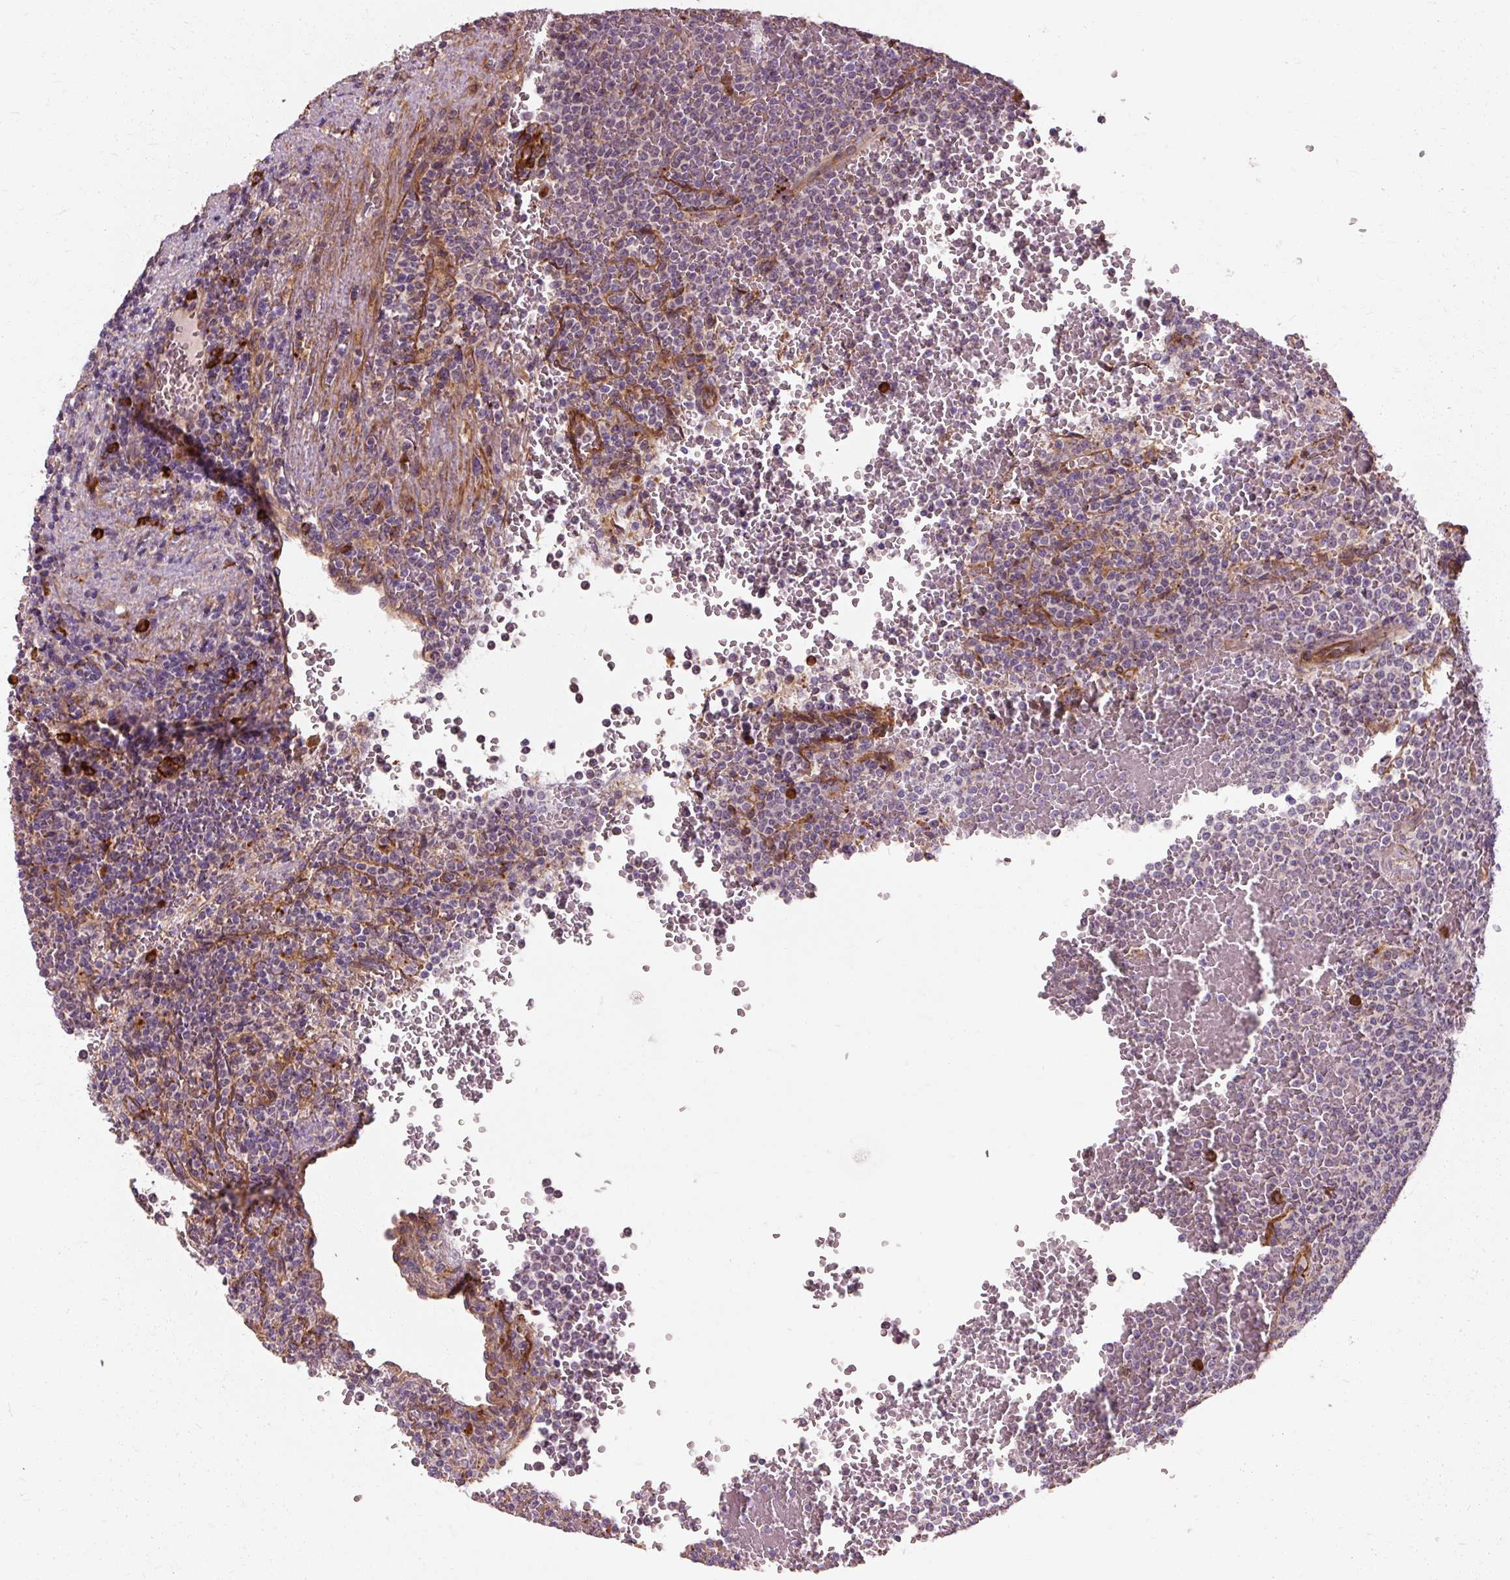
{"staining": {"intensity": "negative", "quantity": "none", "location": "none"}, "tissue": "lymphoma", "cell_type": "Tumor cells", "image_type": "cancer", "snomed": [{"axis": "morphology", "description": "Malignant lymphoma, non-Hodgkin's type, Low grade"}, {"axis": "topography", "description": "Spleen"}], "caption": "This is a photomicrograph of immunohistochemistry (IHC) staining of low-grade malignant lymphoma, non-Hodgkin's type, which shows no expression in tumor cells.", "gene": "TBC1D4", "patient": {"sex": "male", "age": 60}}